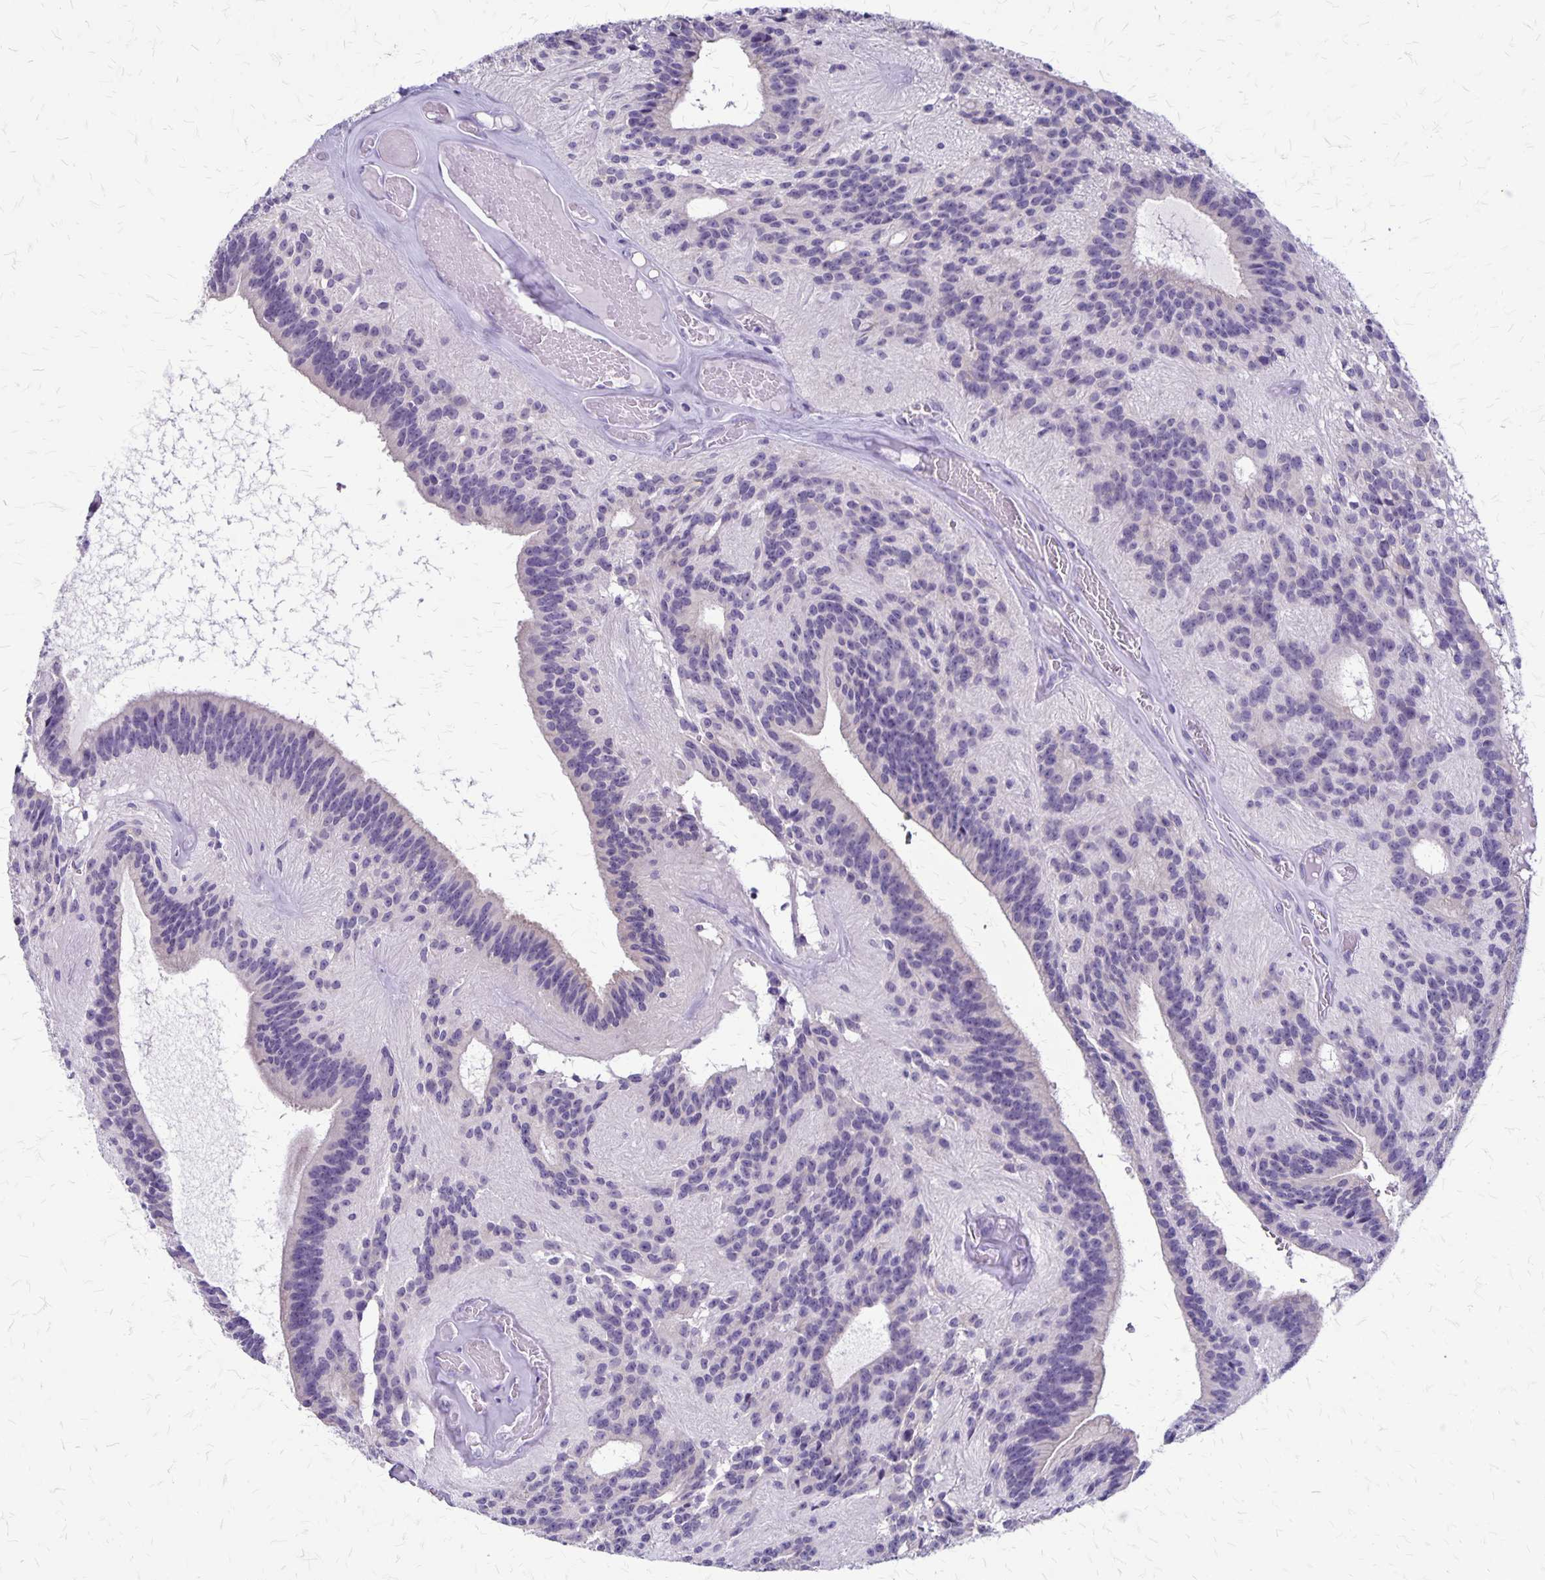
{"staining": {"intensity": "negative", "quantity": "none", "location": "none"}, "tissue": "glioma", "cell_type": "Tumor cells", "image_type": "cancer", "snomed": [{"axis": "morphology", "description": "Glioma, malignant, Low grade"}, {"axis": "topography", "description": "Brain"}], "caption": "Low-grade glioma (malignant) was stained to show a protein in brown. There is no significant staining in tumor cells. (DAB IHC with hematoxylin counter stain).", "gene": "PLXNB3", "patient": {"sex": "male", "age": 31}}